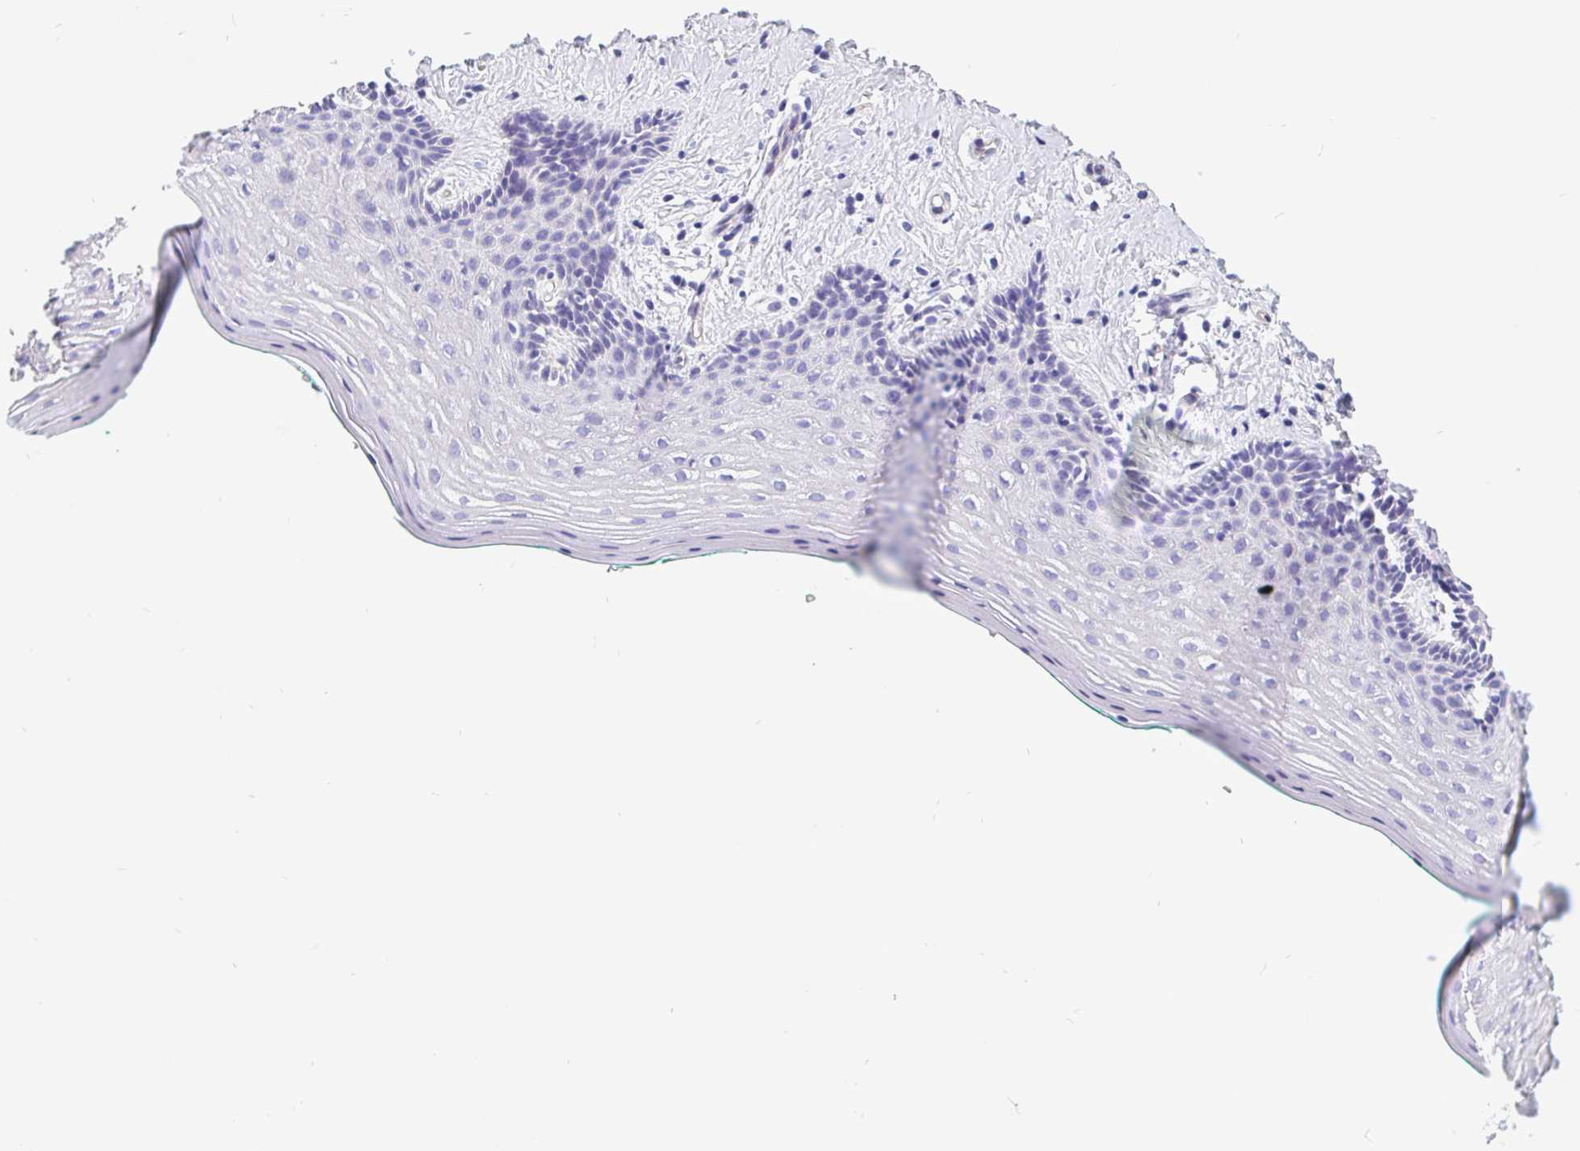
{"staining": {"intensity": "negative", "quantity": "none", "location": "none"}, "tissue": "vagina", "cell_type": "Squamous epithelial cells", "image_type": "normal", "snomed": [{"axis": "morphology", "description": "Normal tissue, NOS"}, {"axis": "topography", "description": "Vagina"}], "caption": "Immunohistochemistry (IHC) photomicrograph of unremarkable vagina: vagina stained with DAB shows no significant protein expression in squamous epithelial cells. Brightfield microscopy of immunohistochemistry (IHC) stained with DAB (brown) and hematoxylin (blue), captured at high magnification.", "gene": "LIMCH1", "patient": {"sex": "female", "age": 42}}